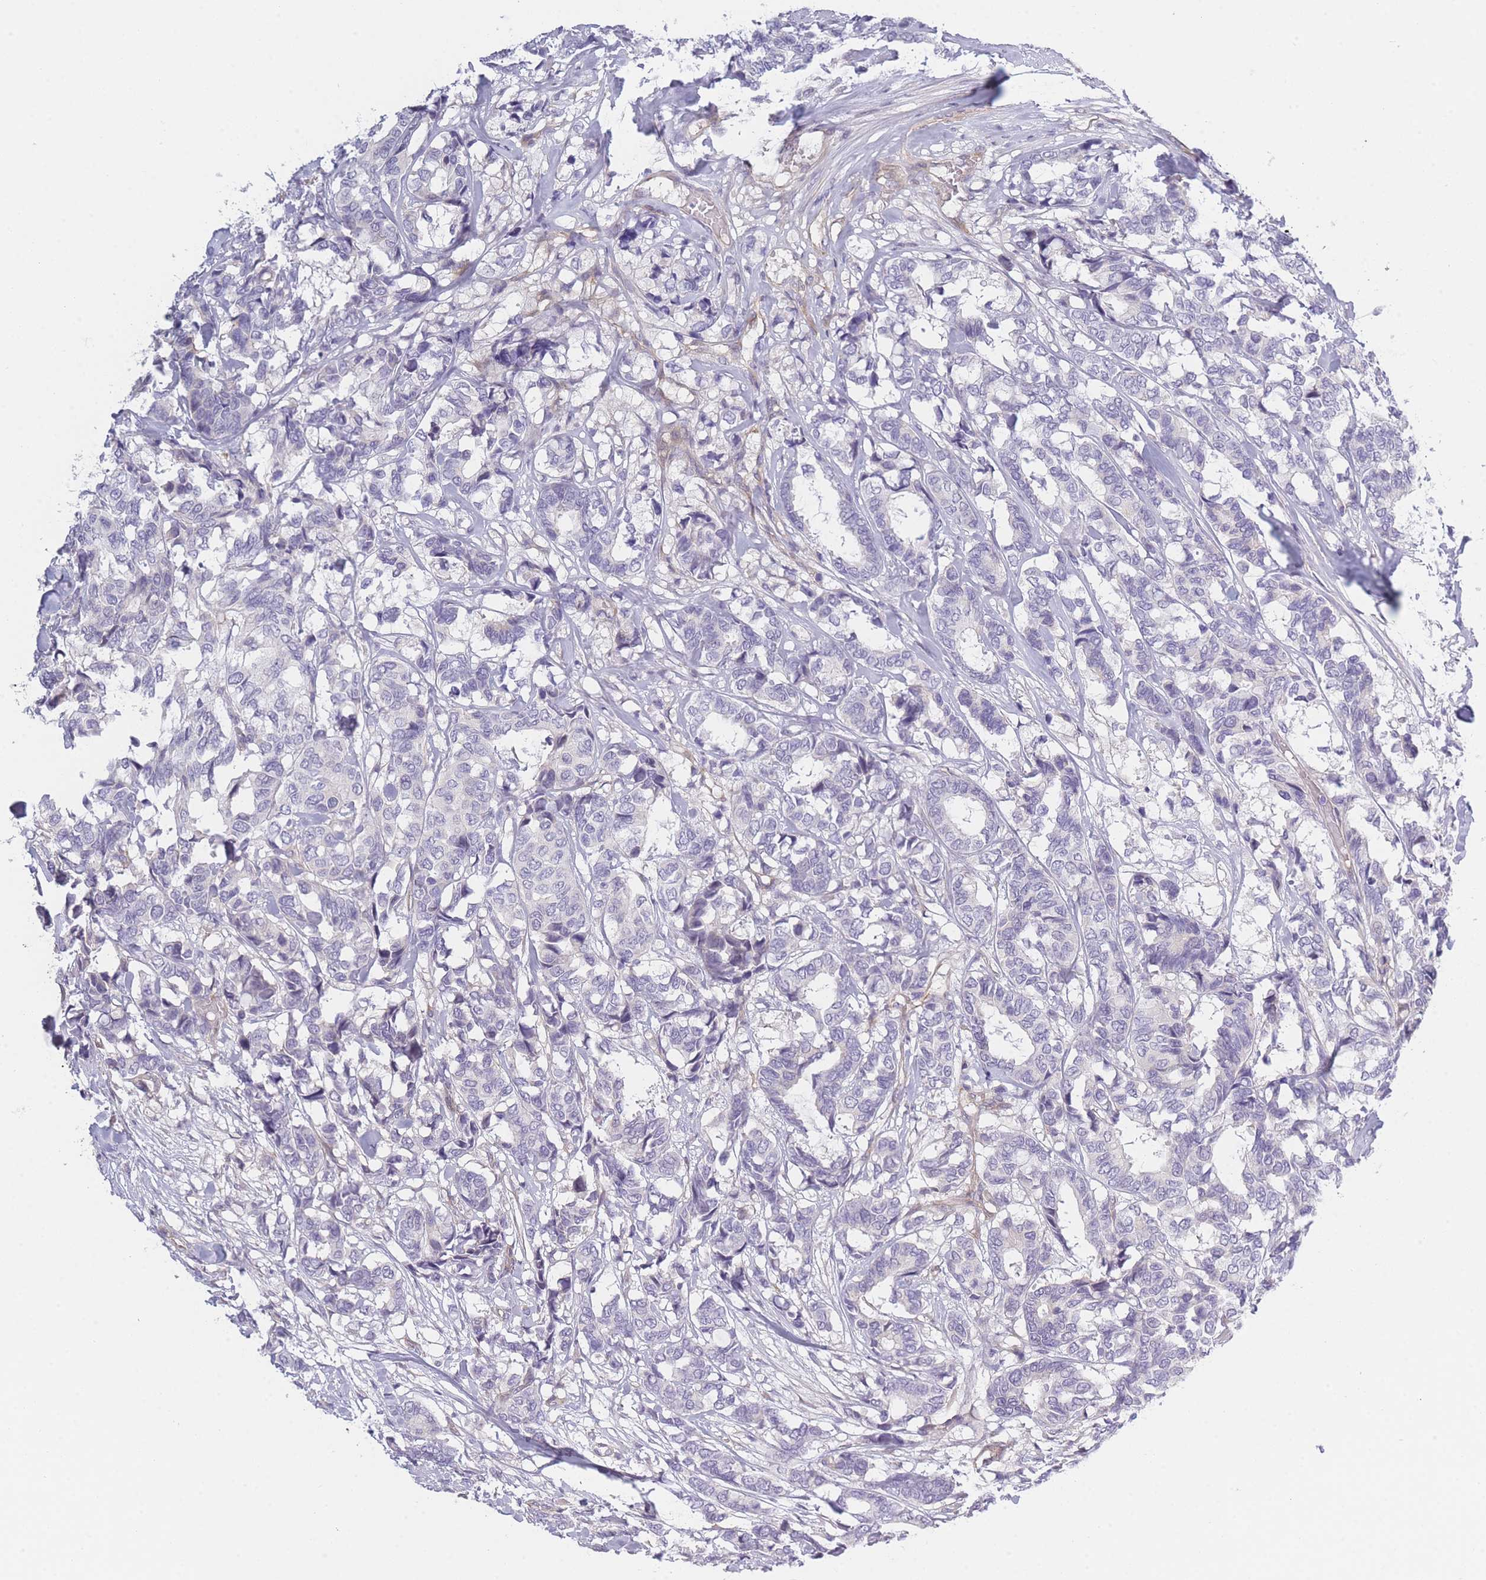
{"staining": {"intensity": "negative", "quantity": "none", "location": "none"}, "tissue": "breast cancer", "cell_type": "Tumor cells", "image_type": "cancer", "snomed": [{"axis": "morphology", "description": "Duct carcinoma"}, {"axis": "topography", "description": "Breast"}], "caption": "IHC photomicrograph of neoplastic tissue: infiltrating ductal carcinoma (breast) stained with DAB displays no significant protein expression in tumor cells.", "gene": "SLC7A6", "patient": {"sex": "female", "age": 87}}